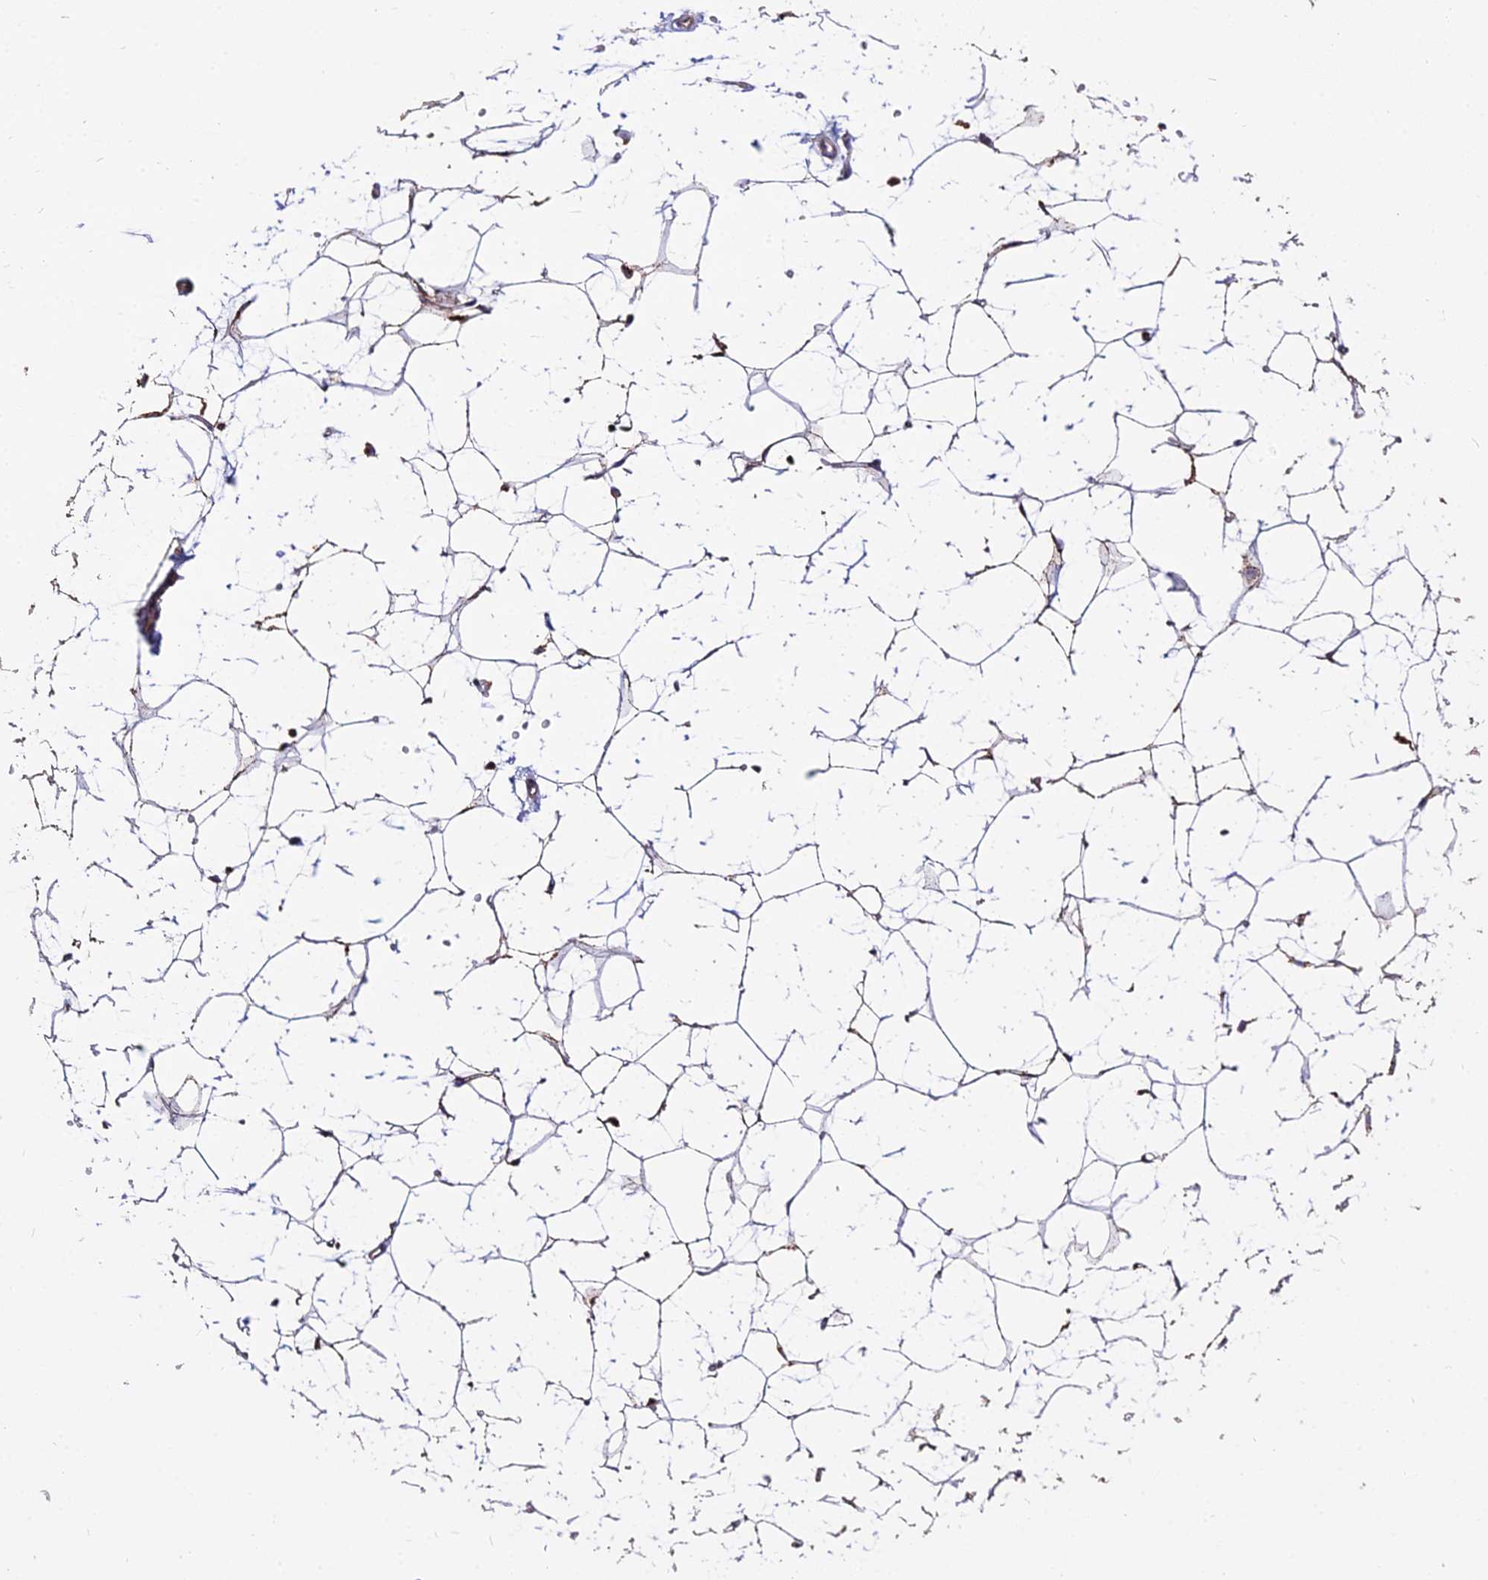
{"staining": {"intensity": "weak", "quantity": "25%-75%", "location": "cytoplasmic/membranous"}, "tissue": "adipose tissue", "cell_type": "Adipocytes", "image_type": "normal", "snomed": [{"axis": "morphology", "description": "Normal tissue, NOS"}, {"axis": "topography", "description": "Breast"}], "caption": "This photomicrograph displays benign adipose tissue stained with IHC to label a protein in brown. The cytoplasmic/membranous of adipocytes show weak positivity for the protein. Nuclei are counter-stained blue.", "gene": "PNLIPRP3", "patient": {"sex": "female", "age": 23}}